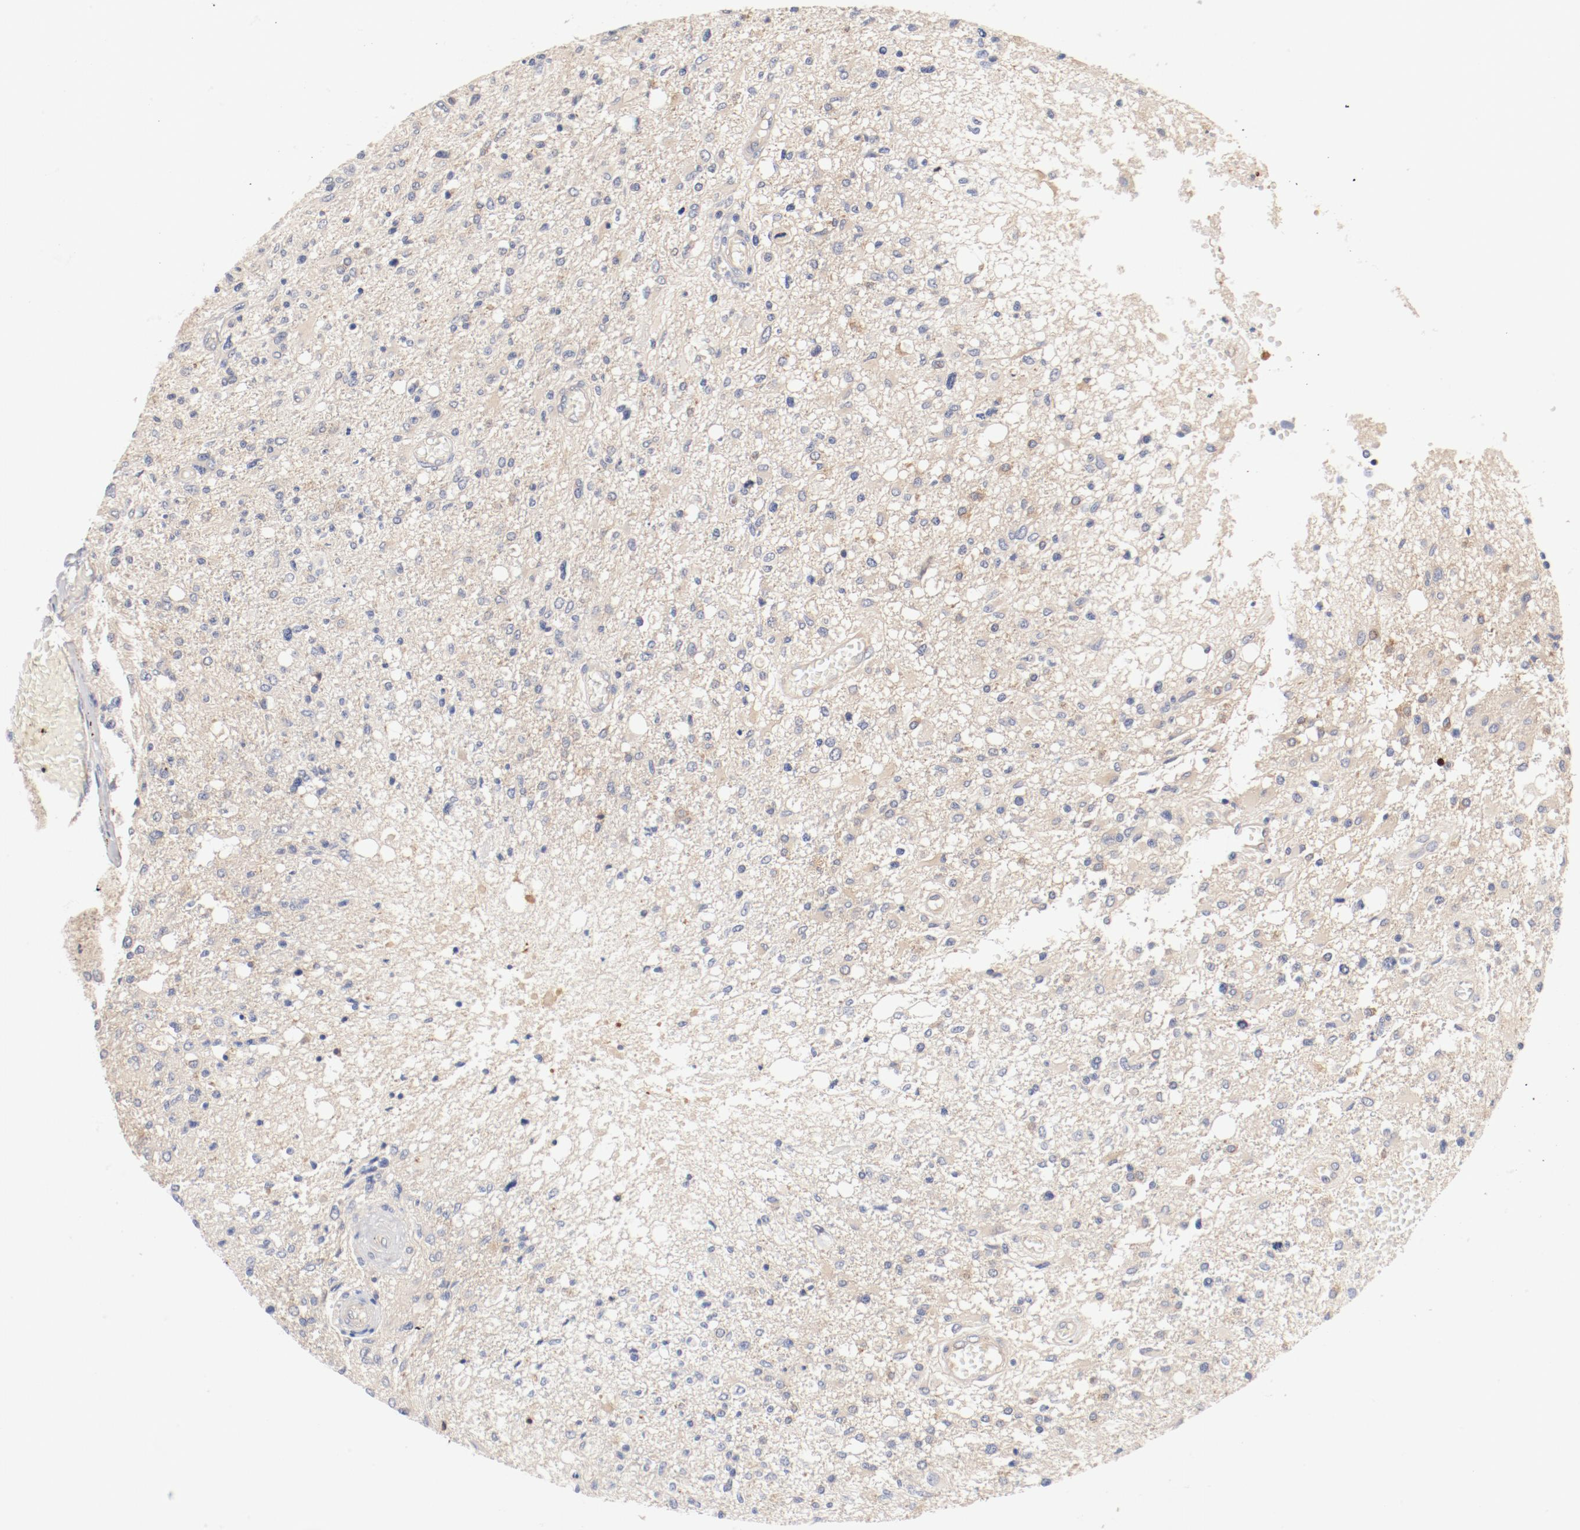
{"staining": {"intensity": "weak", "quantity": "25%-75%", "location": "cytoplasmic/membranous"}, "tissue": "glioma", "cell_type": "Tumor cells", "image_type": "cancer", "snomed": [{"axis": "morphology", "description": "Glioma, malignant, High grade"}, {"axis": "topography", "description": "Cerebral cortex"}], "caption": "Weak cytoplasmic/membranous expression for a protein is identified in about 25%-75% of tumor cells of malignant high-grade glioma using immunohistochemistry.", "gene": "DYNC1H1", "patient": {"sex": "male", "age": 76}}